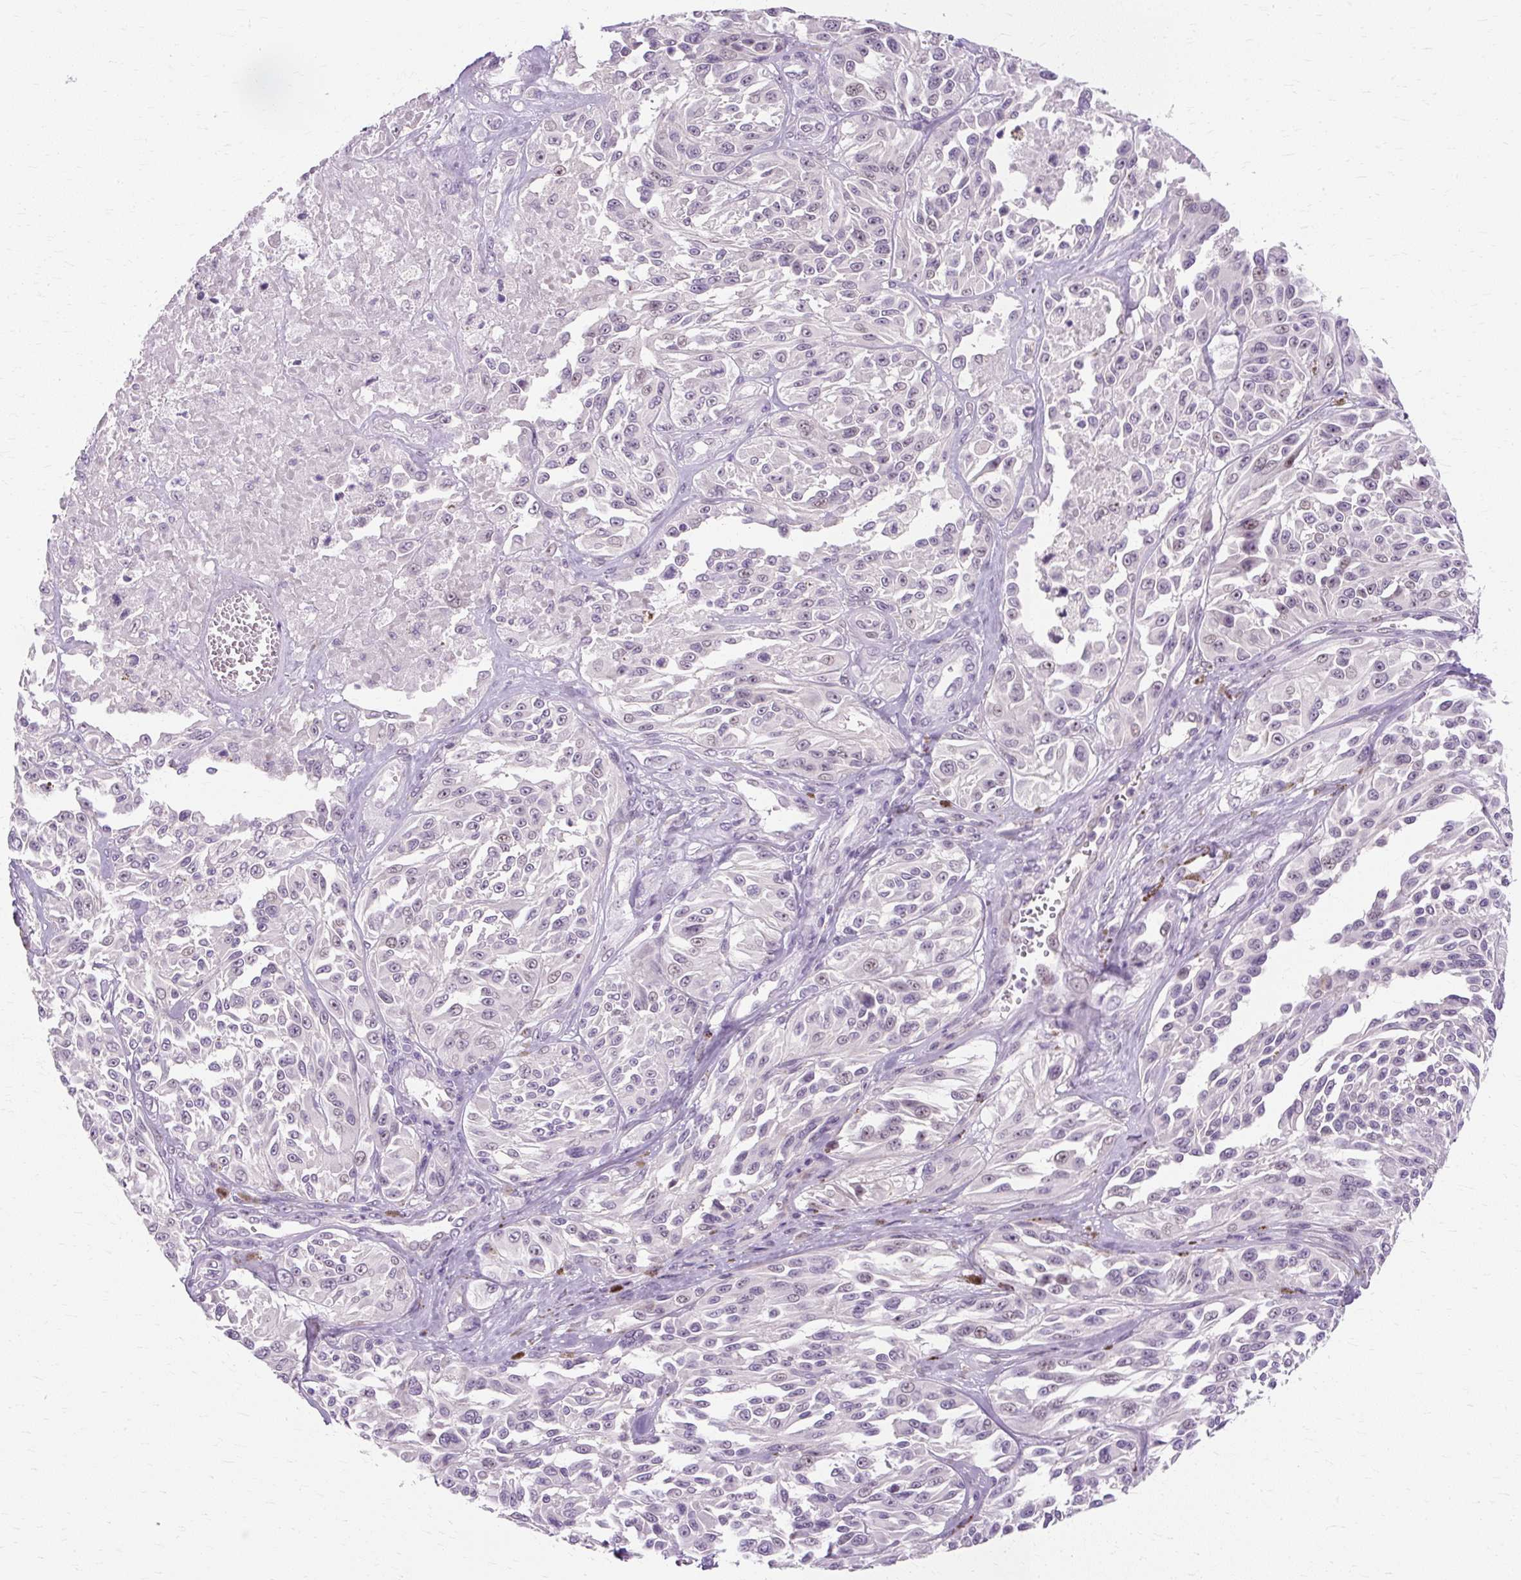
{"staining": {"intensity": "negative", "quantity": "none", "location": "none"}, "tissue": "melanoma", "cell_type": "Tumor cells", "image_type": "cancer", "snomed": [{"axis": "morphology", "description": "Malignant melanoma, NOS"}, {"axis": "topography", "description": "Skin"}], "caption": "Image shows no significant protein expression in tumor cells of melanoma.", "gene": "RYBP", "patient": {"sex": "male", "age": 94}}